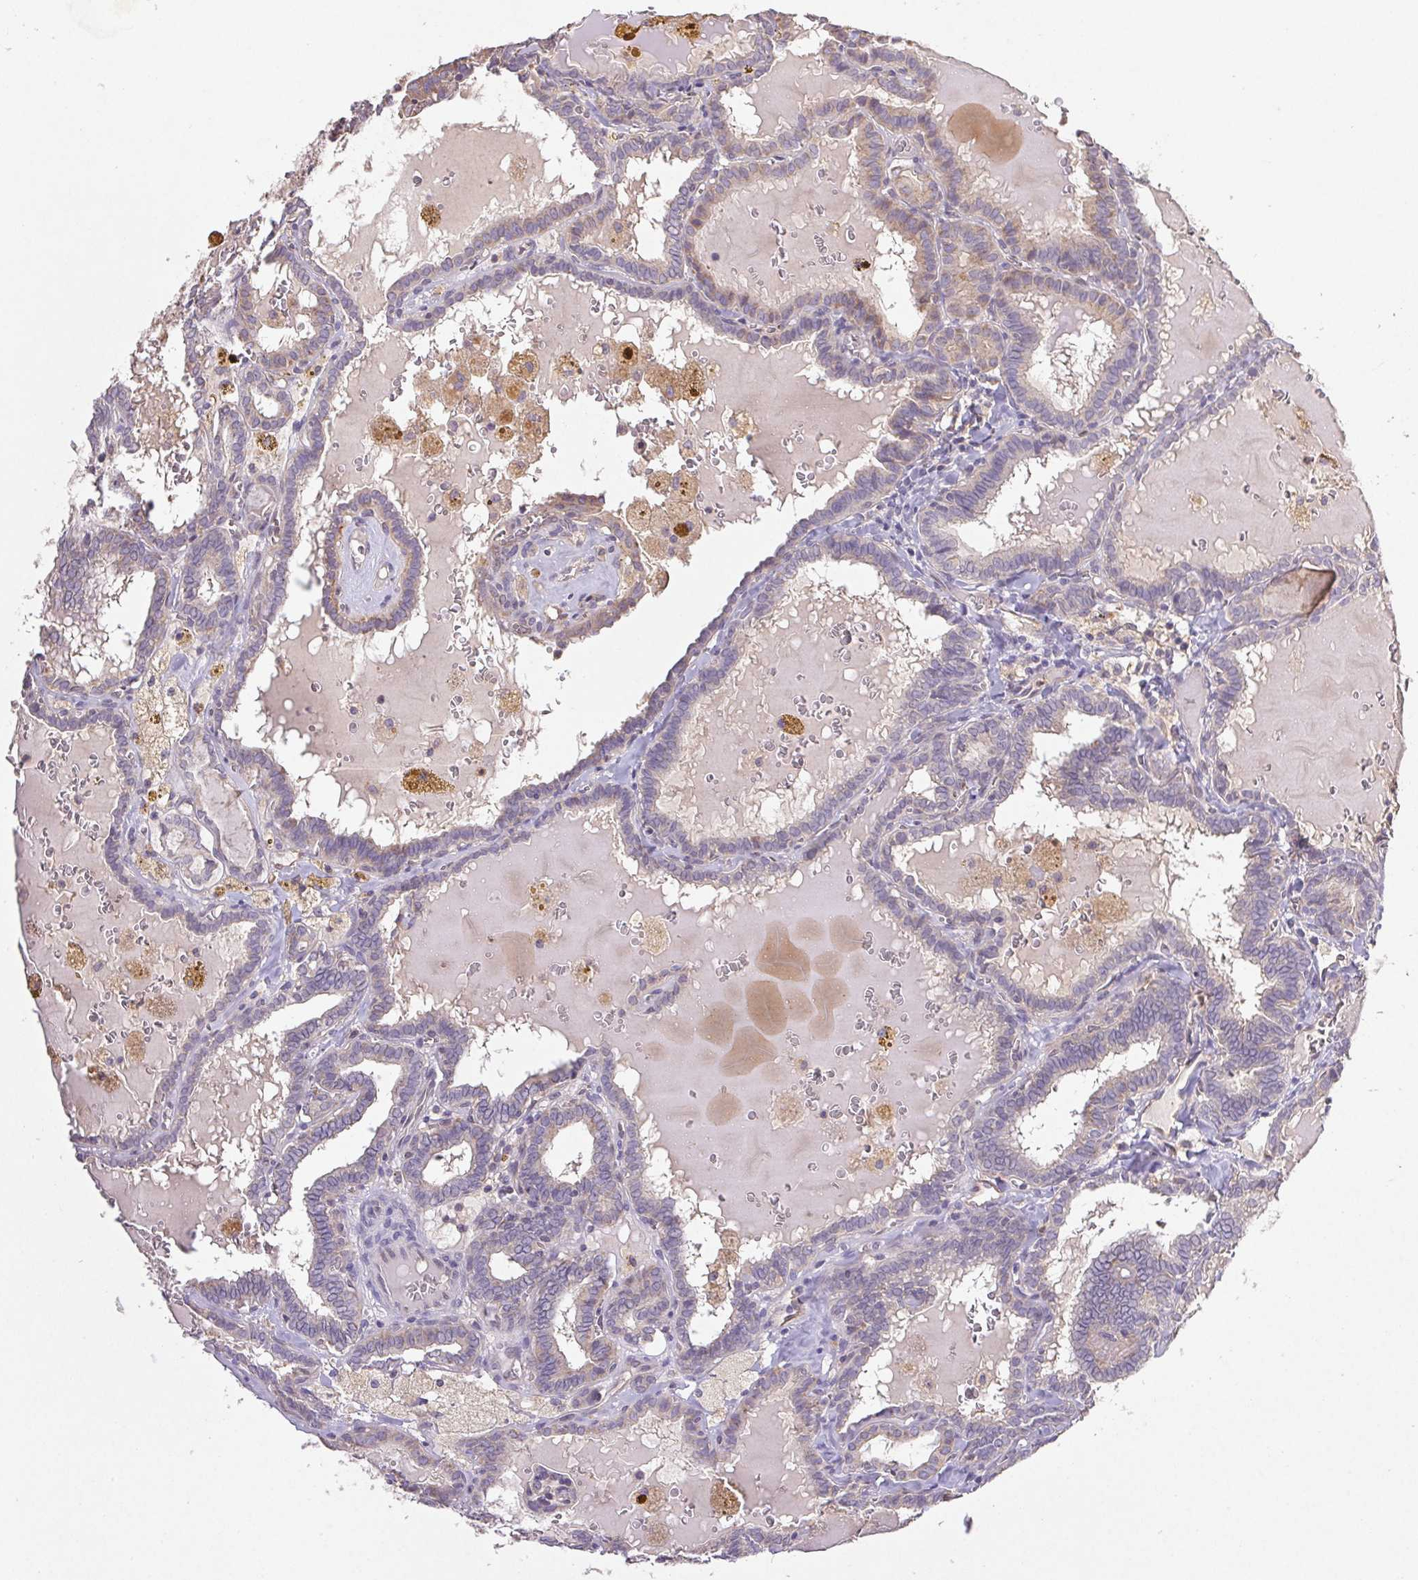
{"staining": {"intensity": "weak", "quantity": "<25%", "location": "cytoplasmic/membranous"}, "tissue": "thyroid cancer", "cell_type": "Tumor cells", "image_type": "cancer", "snomed": [{"axis": "morphology", "description": "Papillary adenocarcinoma, NOS"}, {"axis": "topography", "description": "Thyroid gland"}], "caption": "Tumor cells show no significant protein positivity in thyroid papillary adenocarcinoma.", "gene": "RAB11A", "patient": {"sex": "female", "age": 39}}